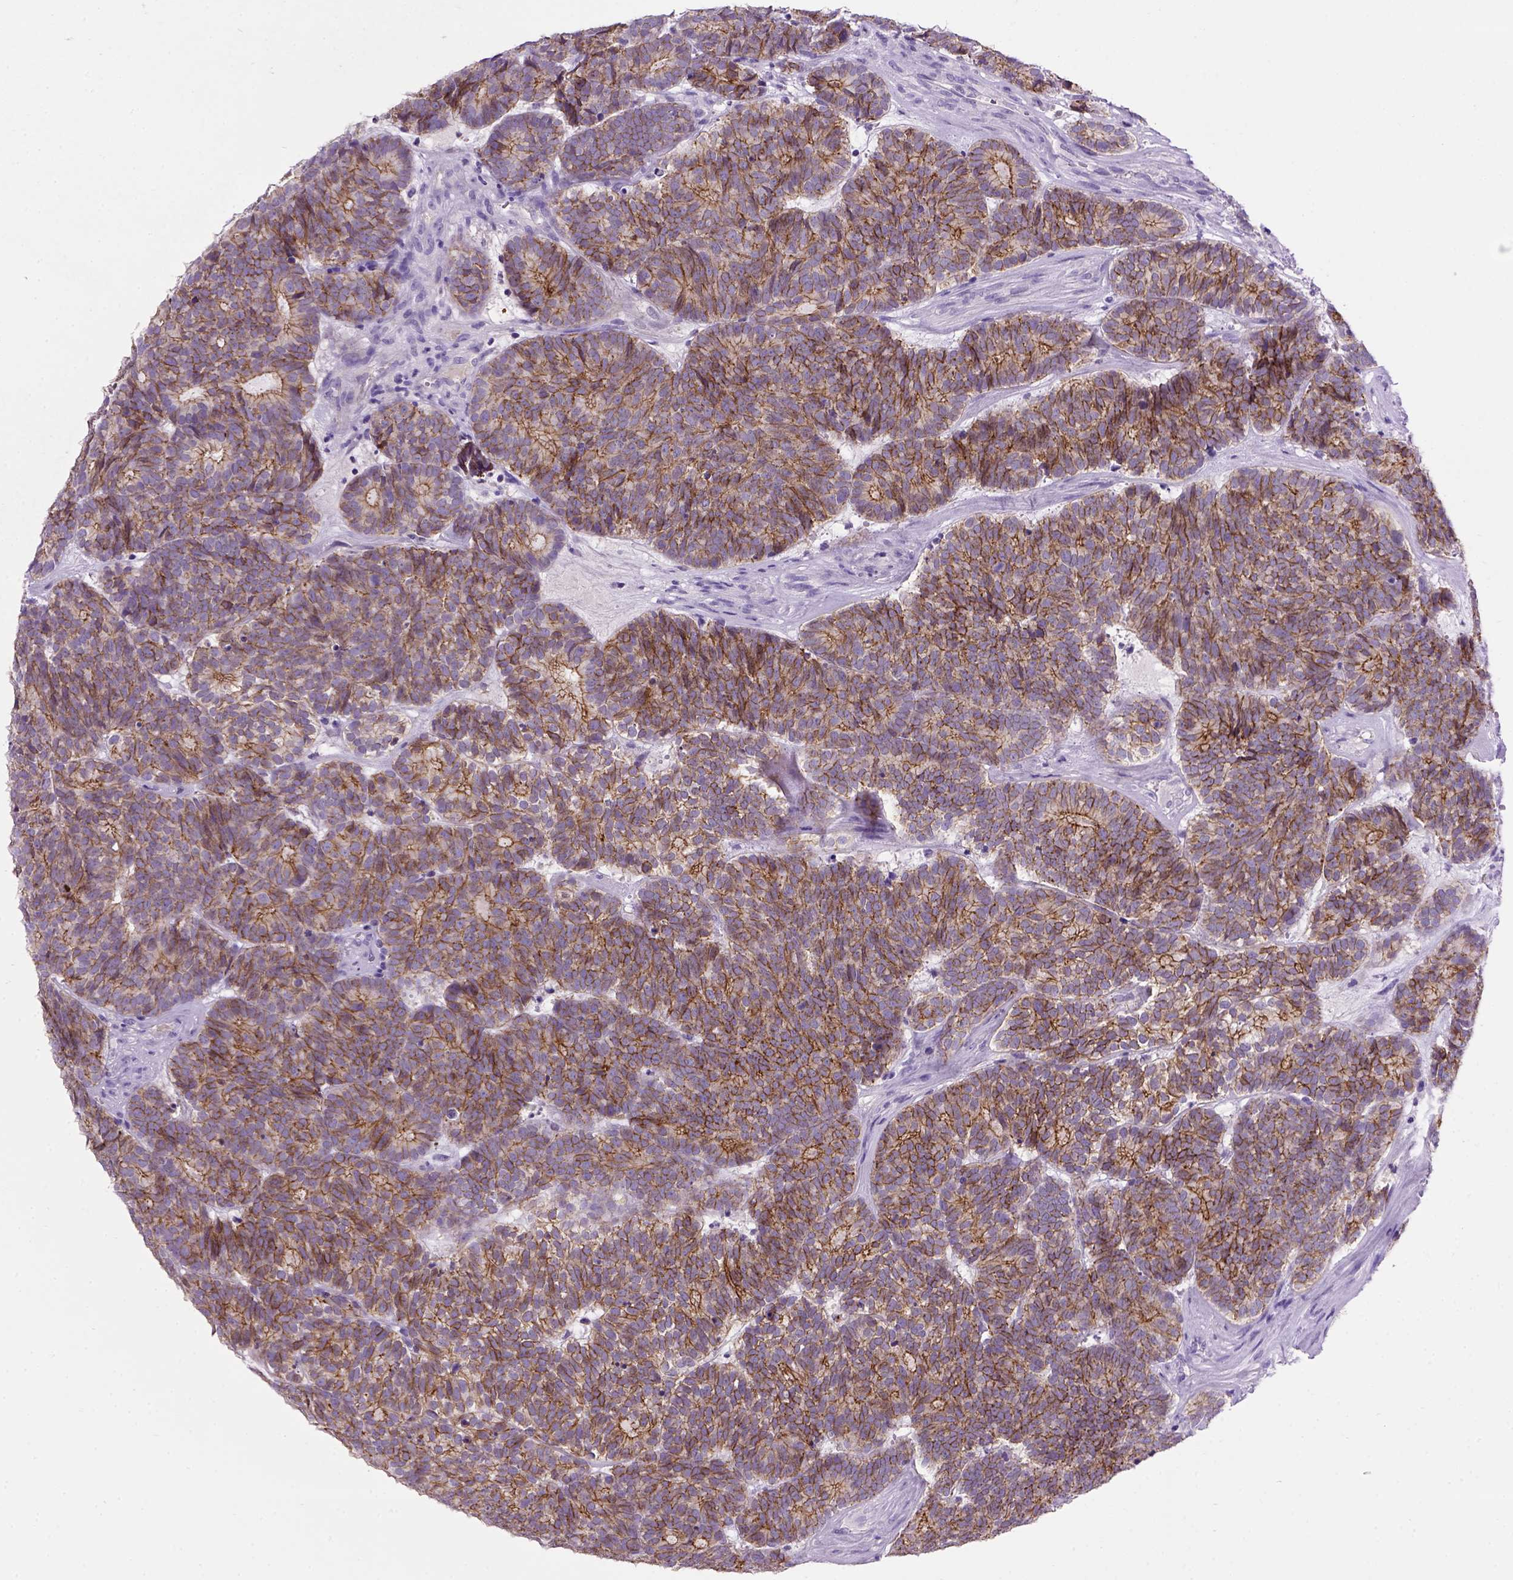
{"staining": {"intensity": "moderate", "quantity": ">75%", "location": "cytoplasmic/membranous"}, "tissue": "head and neck cancer", "cell_type": "Tumor cells", "image_type": "cancer", "snomed": [{"axis": "morphology", "description": "Adenocarcinoma, NOS"}, {"axis": "topography", "description": "Head-Neck"}], "caption": "Immunohistochemistry (IHC) image of neoplastic tissue: human head and neck cancer (adenocarcinoma) stained using immunohistochemistry exhibits medium levels of moderate protein expression localized specifically in the cytoplasmic/membranous of tumor cells, appearing as a cytoplasmic/membranous brown color.", "gene": "CDH1", "patient": {"sex": "female", "age": 81}}